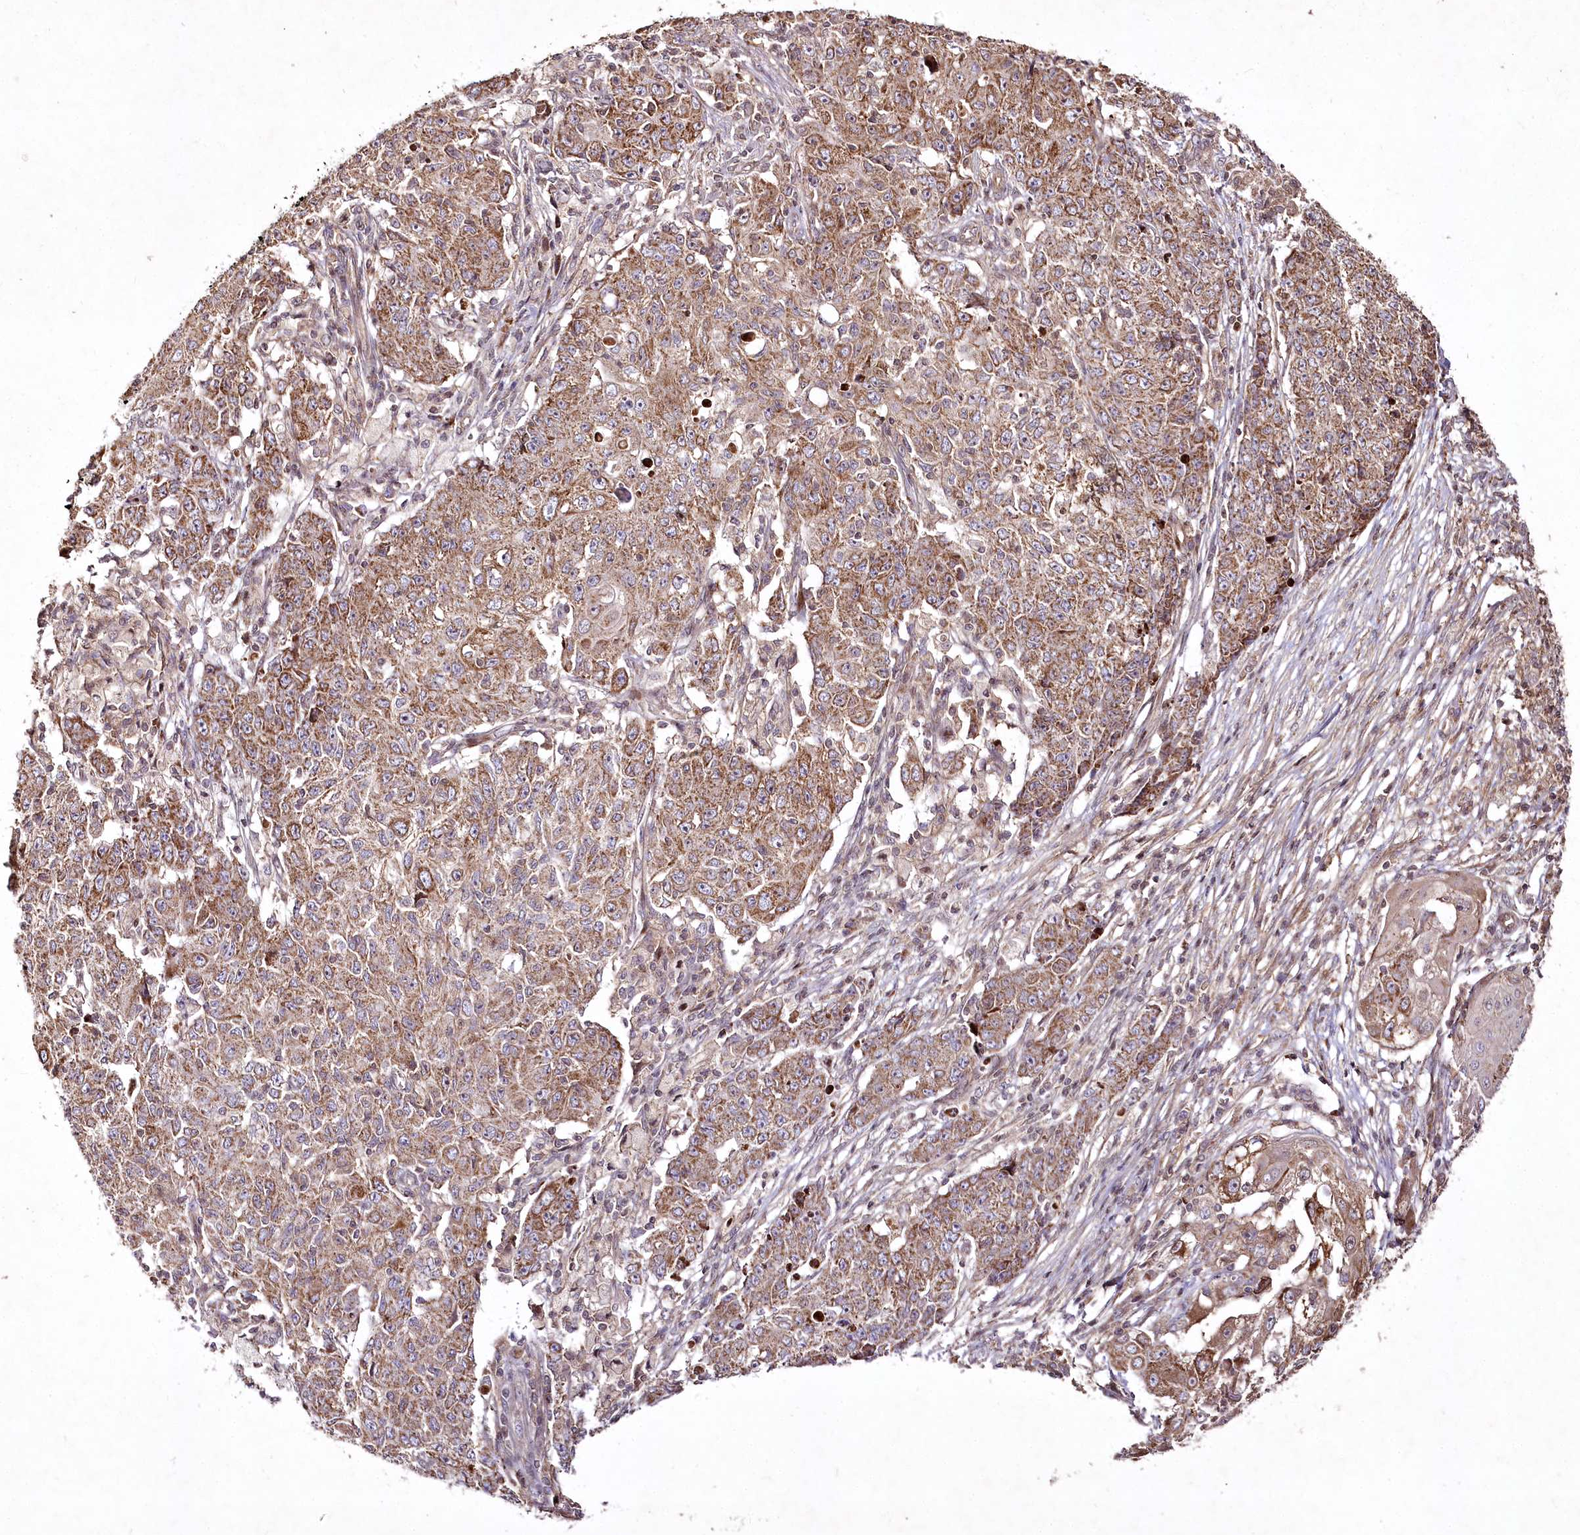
{"staining": {"intensity": "moderate", "quantity": ">75%", "location": "cytoplasmic/membranous"}, "tissue": "ovarian cancer", "cell_type": "Tumor cells", "image_type": "cancer", "snomed": [{"axis": "morphology", "description": "Carcinoma, endometroid"}, {"axis": "topography", "description": "Ovary"}], "caption": "Brown immunohistochemical staining in human ovarian cancer displays moderate cytoplasmic/membranous staining in approximately >75% of tumor cells. The protein of interest is shown in brown color, while the nuclei are stained blue.", "gene": "PSTK", "patient": {"sex": "female", "age": 42}}